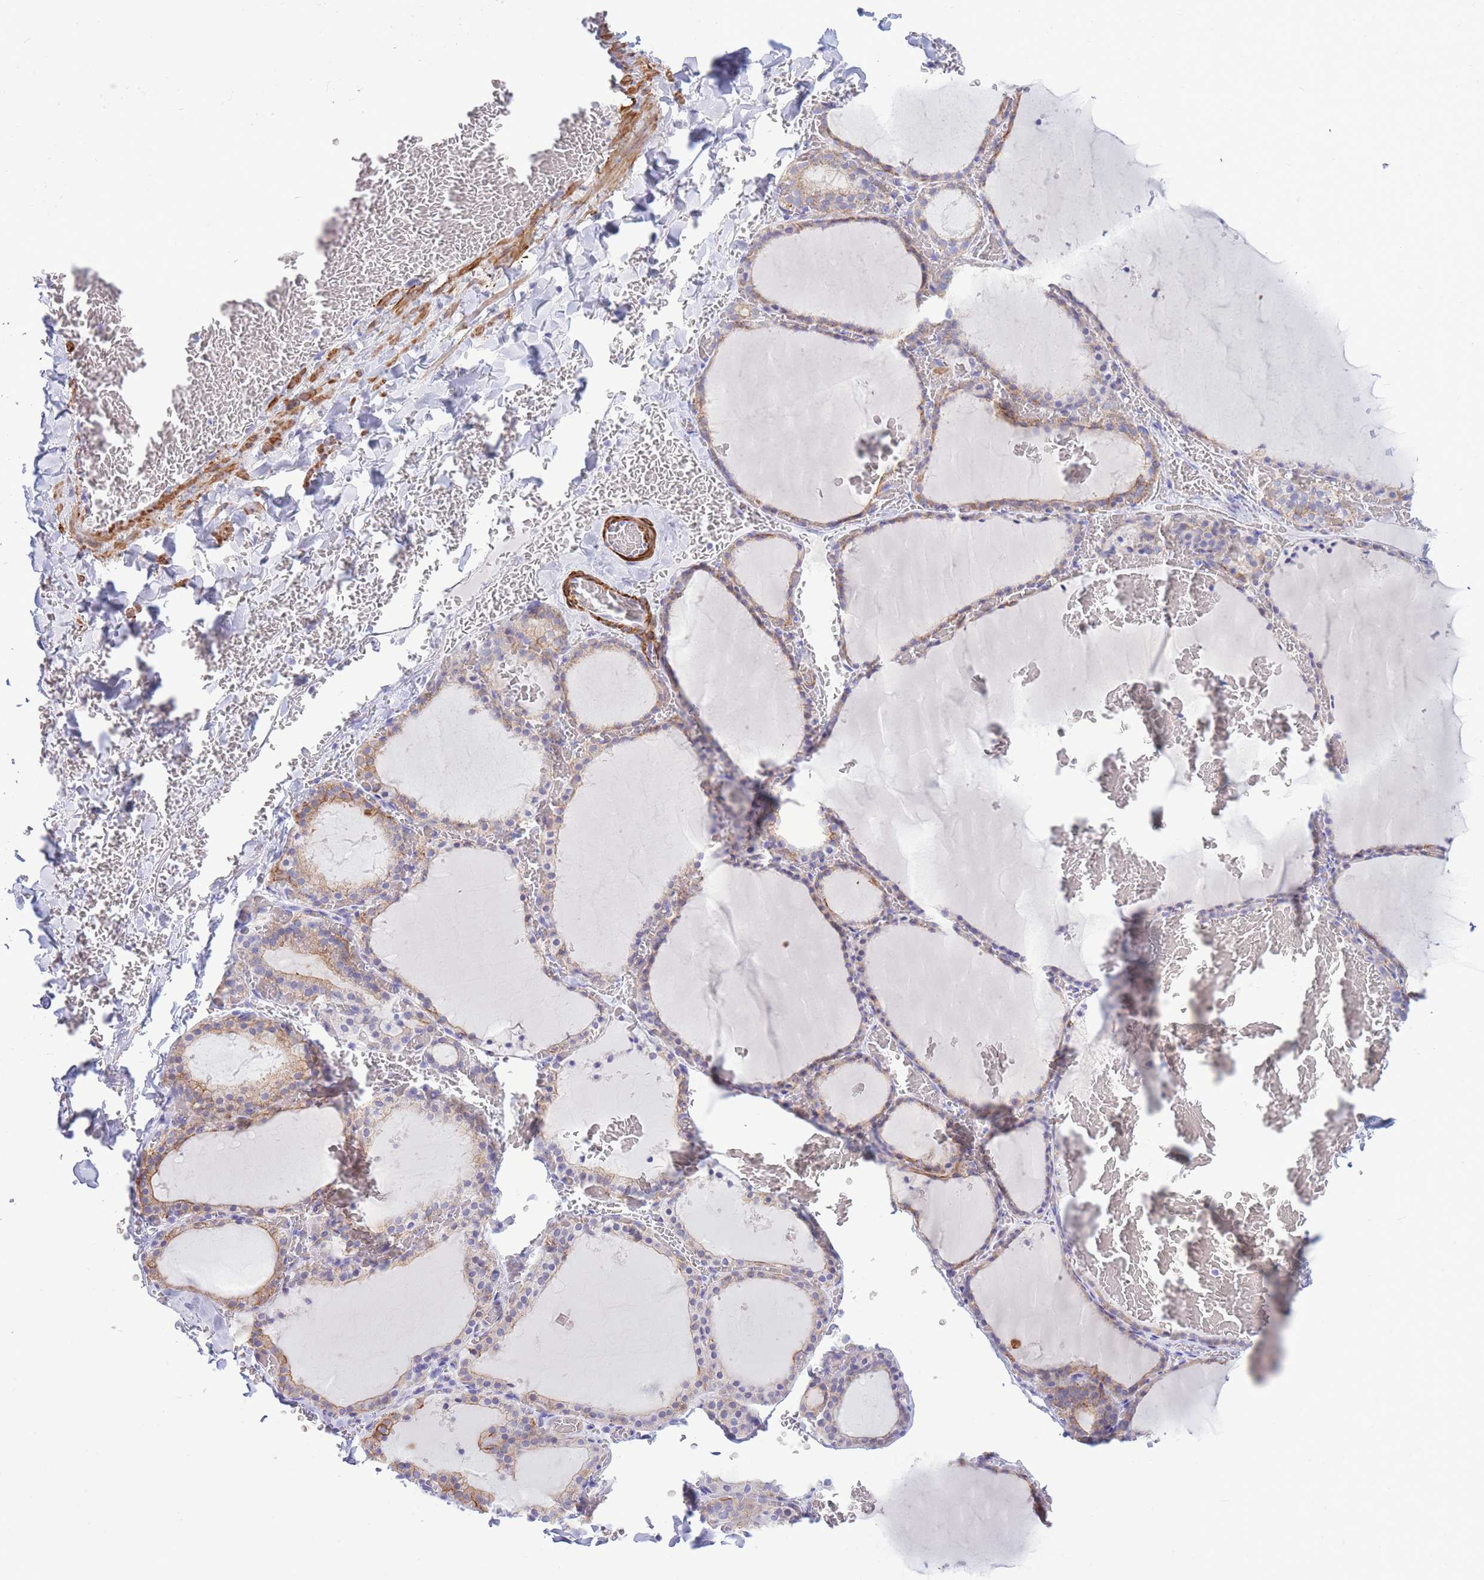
{"staining": {"intensity": "weak", "quantity": "25%-75%", "location": "cytoplasmic/membranous"}, "tissue": "thyroid gland", "cell_type": "Glandular cells", "image_type": "normal", "snomed": [{"axis": "morphology", "description": "Normal tissue, NOS"}, {"axis": "topography", "description": "Thyroid gland"}], "caption": "Immunohistochemical staining of unremarkable thyroid gland demonstrates 25%-75% levels of weak cytoplasmic/membranous protein staining in approximately 25%-75% of glandular cells. (DAB IHC with brightfield microscopy, high magnification).", "gene": "VWA8", "patient": {"sex": "female", "age": 39}}